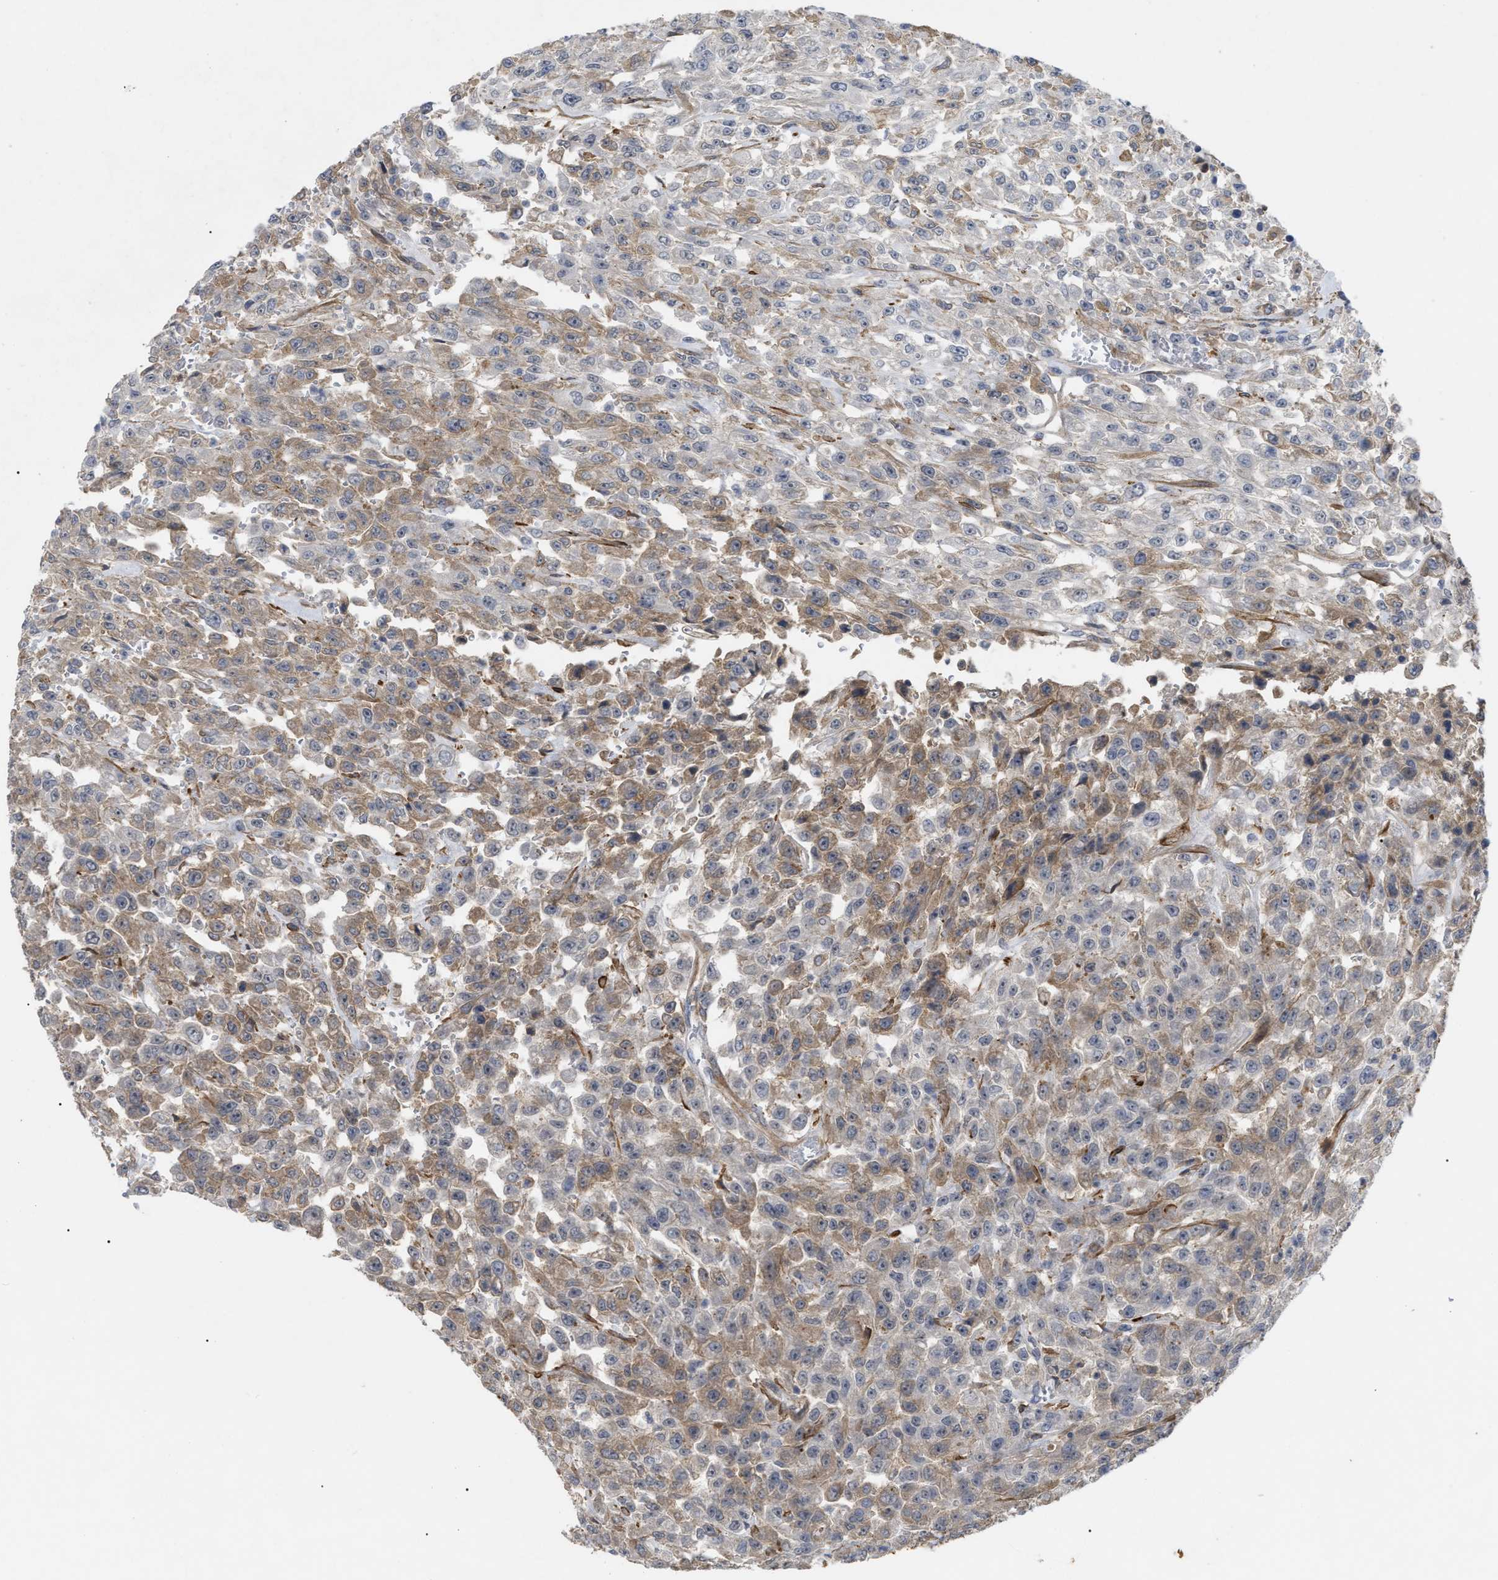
{"staining": {"intensity": "moderate", "quantity": "25%-75%", "location": "cytoplasmic/membranous"}, "tissue": "urothelial cancer", "cell_type": "Tumor cells", "image_type": "cancer", "snomed": [{"axis": "morphology", "description": "Urothelial carcinoma, High grade"}, {"axis": "topography", "description": "Urinary bladder"}], "caption": "Protein staining by immunohistochemistry demonstrates moderate cytoplasmic/membranous staining in about 25%-75% of tumor cells in urothelial cancer. (Brightfield microscopy of DAB IHC at high magnification).", "gene": "ST6GALNAC6", "patient": {"sex": "male", "age": 46}}